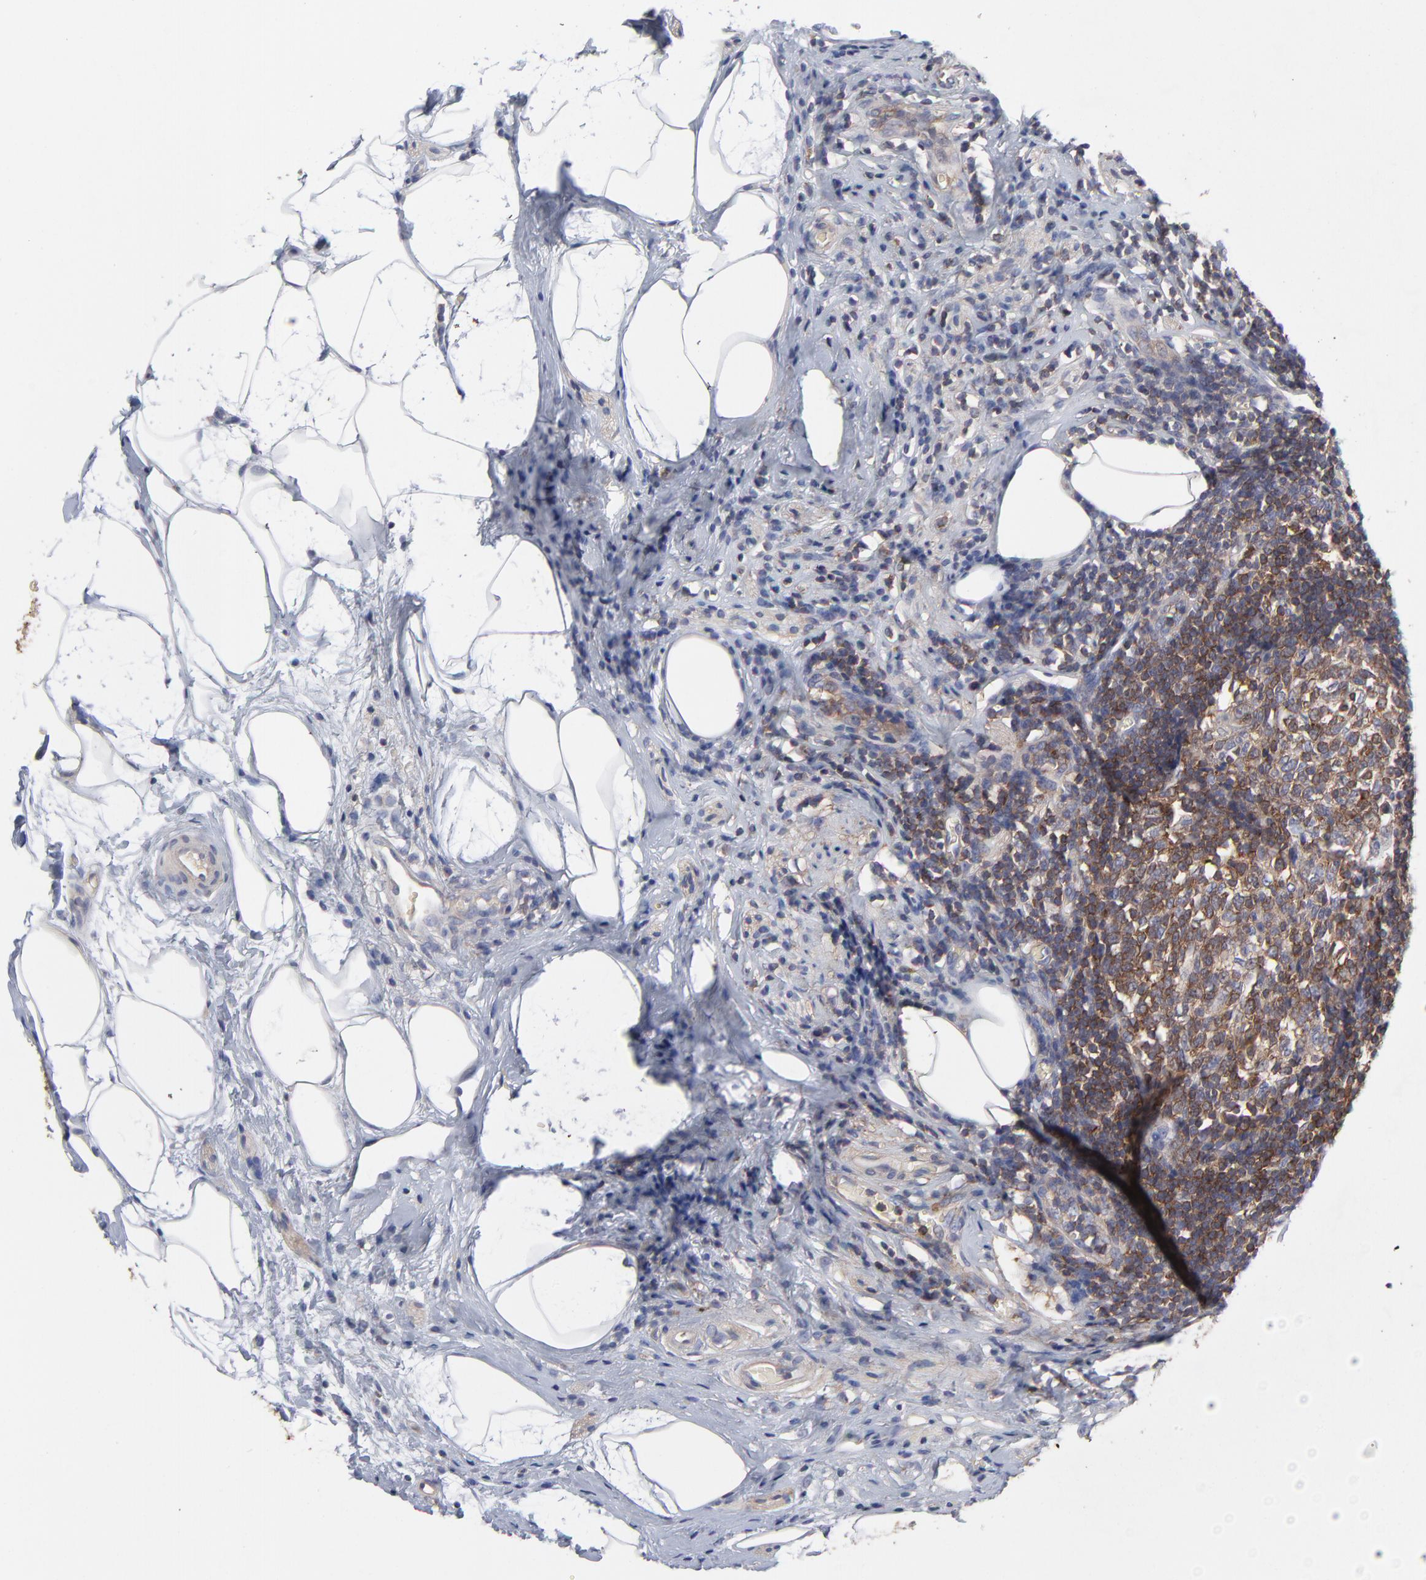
{"staining": {"intensity": "moderate", "quantity": ">75%", "location": "cytoplasmic/membranous"}, "tissue": "appendix", "cell_type": "Lymphoid tissue", "image_type": "normal", "snomed": [{"axis": "morphology", "description": "Normal tissue, NOS"}, {"axis": "topography", "description": "Appendix"}], "caption": "Protein staining of benign appendix shows moderate cytoplasmic/membranous staining in approximately >75% of lymphoid tissue. The staining was performed using DAB to visualize the protein expression in brown, while the nuclei were stained in blue with hematoxylin (Magnification: 20x).", "gene": "NFKBIA", "patient": {"sex": "male", "age": 38}}